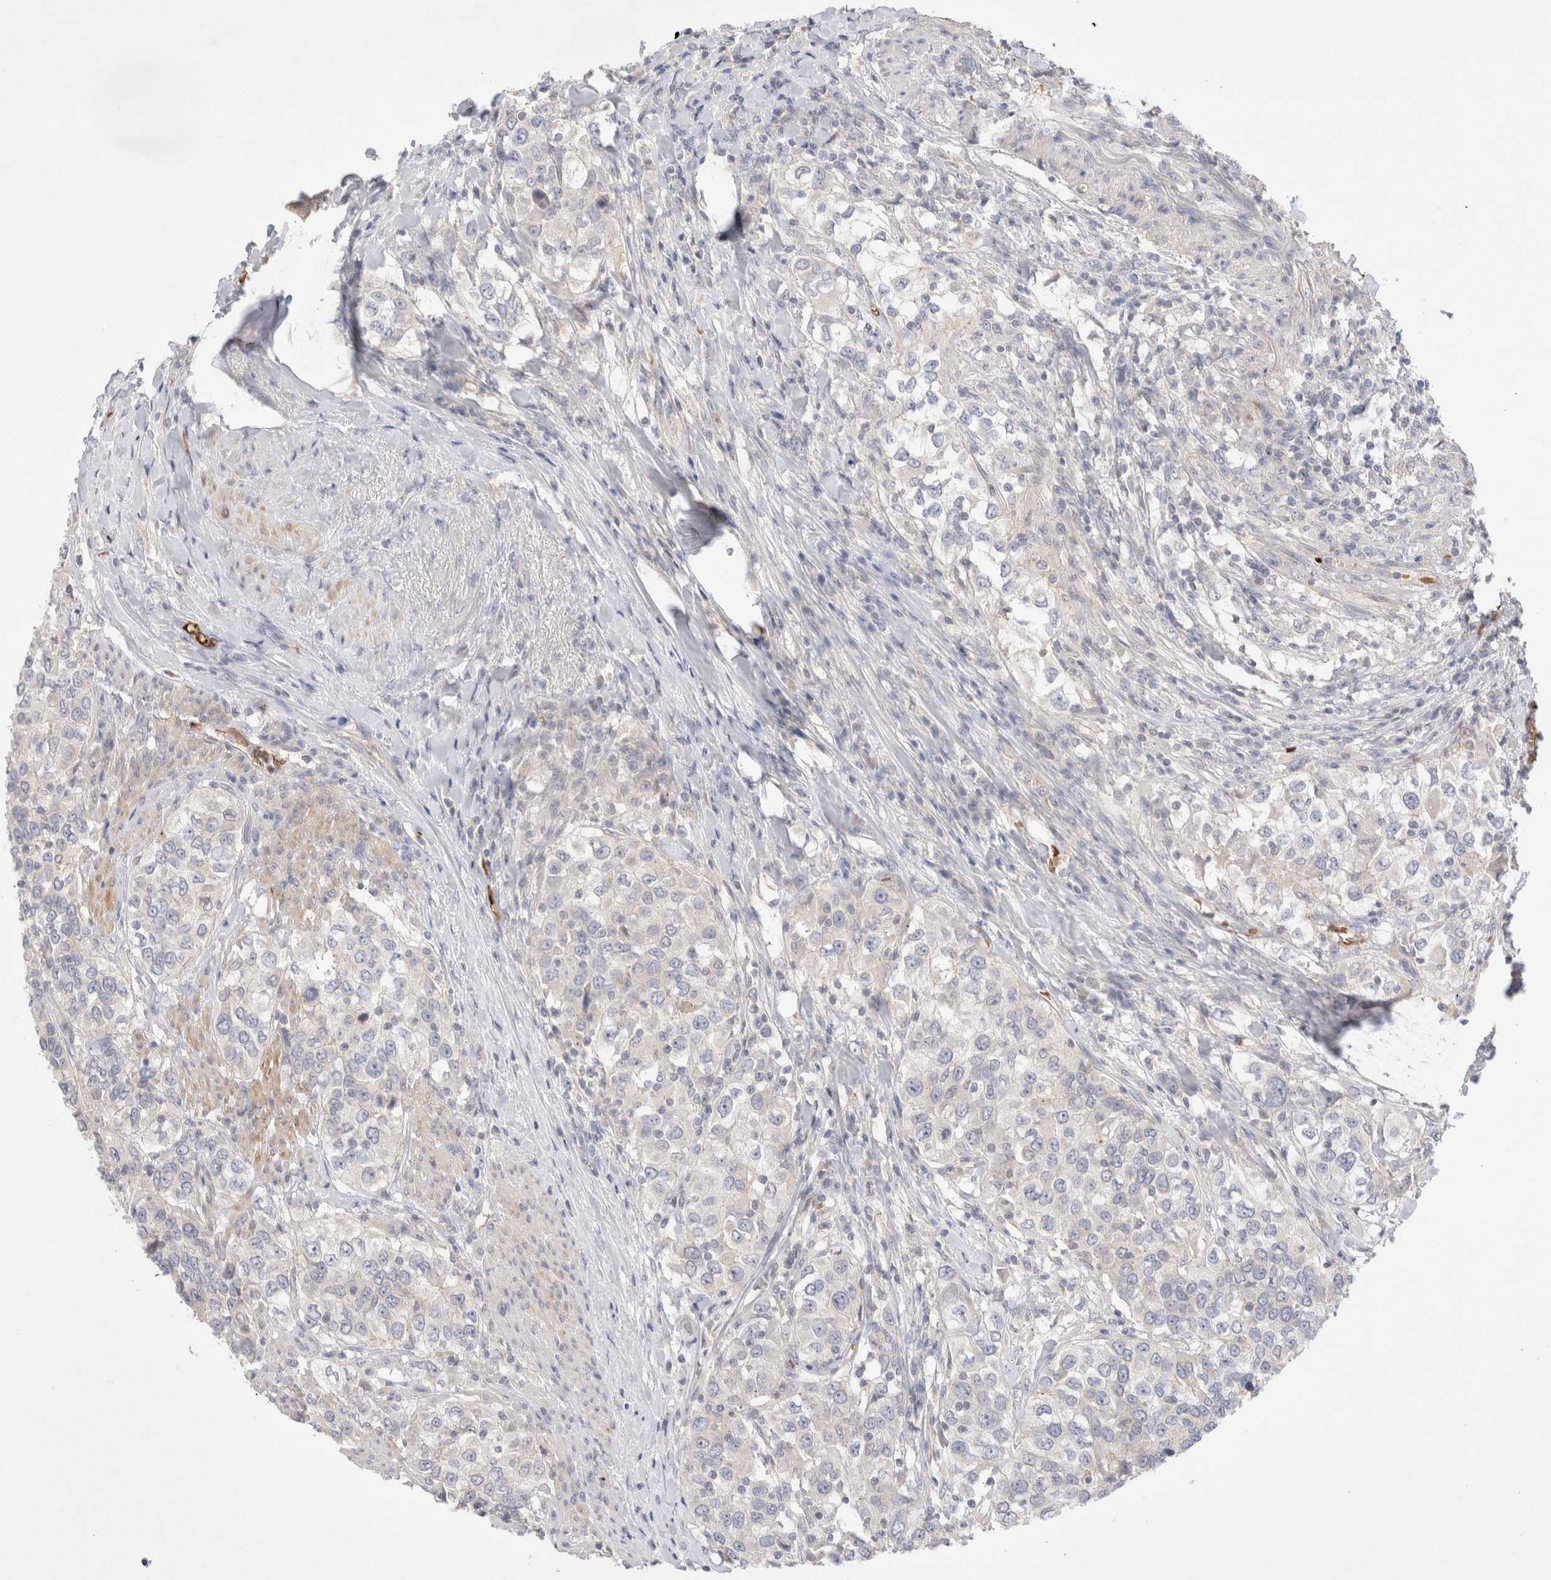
{"staining": {"intensity": "weak", "quantity": "<25%", "location": "cytoplasmic/membranous"}, "tissue": "urothelial cancer", "cell_type": "Tumor cells", "image_type": "cancer", "snomed": [{"axis": "morphology", "description": "Urothelial carcinoma, High grade"}, {"axis": "topography", "description": "Urinary bladder"}], "caption": "IHC histopathology image of human urothelial carcinoma (high-grade) stained for a protein (brown), which demonstrates no staining in tumor cells. (Brightfield microscopy of DAB (3,3'-diaminobenzidine) immunohistochemistry (IHC) at high magnification).", "gene": "MST1", "patient": {"sex": "female", "age": 80}}